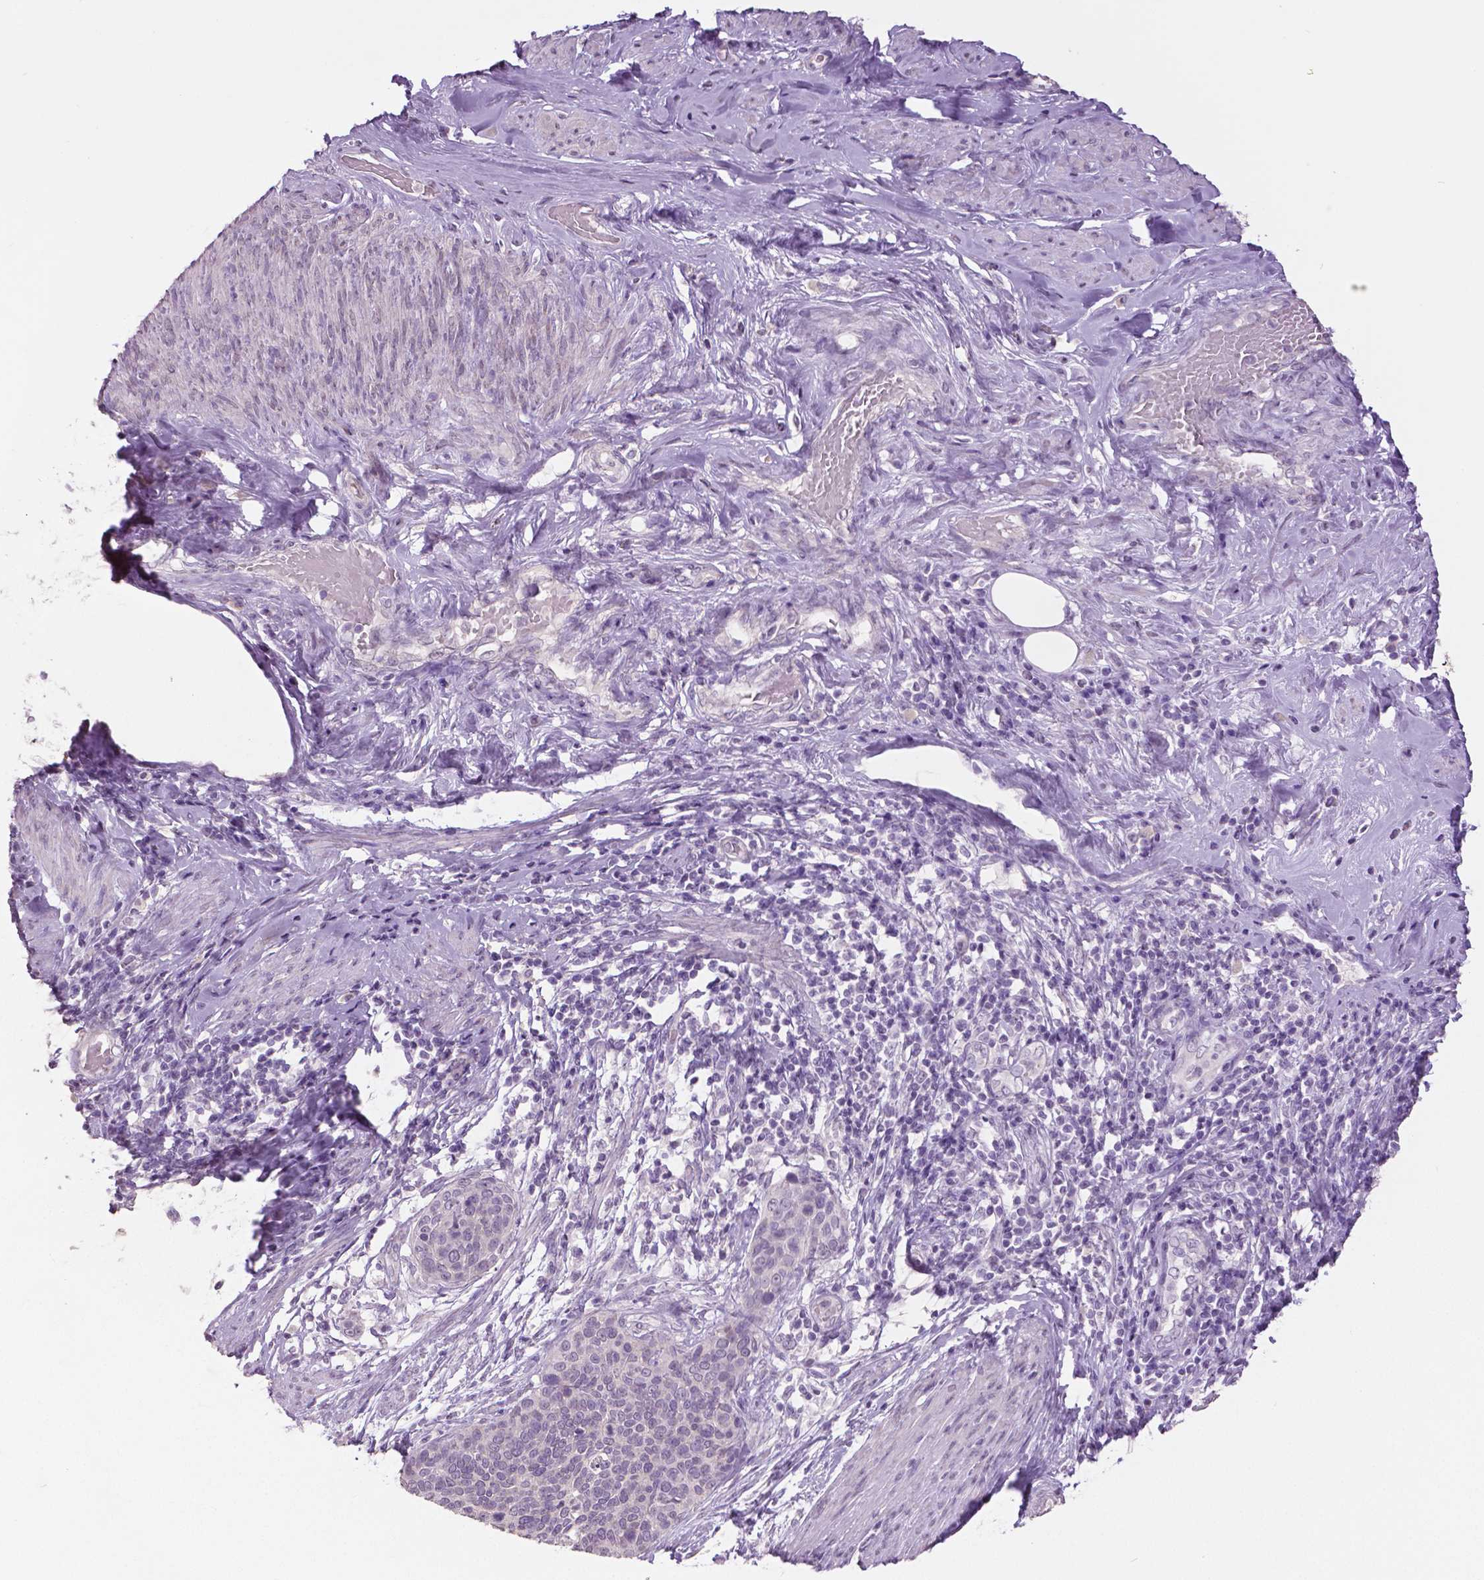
{"staining": {"intensity": "negative", "quantity": "none", "location": "none"}, "tissue": "cervical cancer", "cell_type": "Tumor cells", "image_type": "cancer", "snomed": [{"axis": "morphology", "description": "Squamous cell carcinoma, NOS"}, {"axis": "topography", "description": "Cervix"}], "caption": "IHC image of human squamous cell carcinoma (cervical) stained for a protein (brown), which reveals no expression in tumor cells.", "gene": "GRIN2A", "patient": {"sex": "female", "age": 69}}